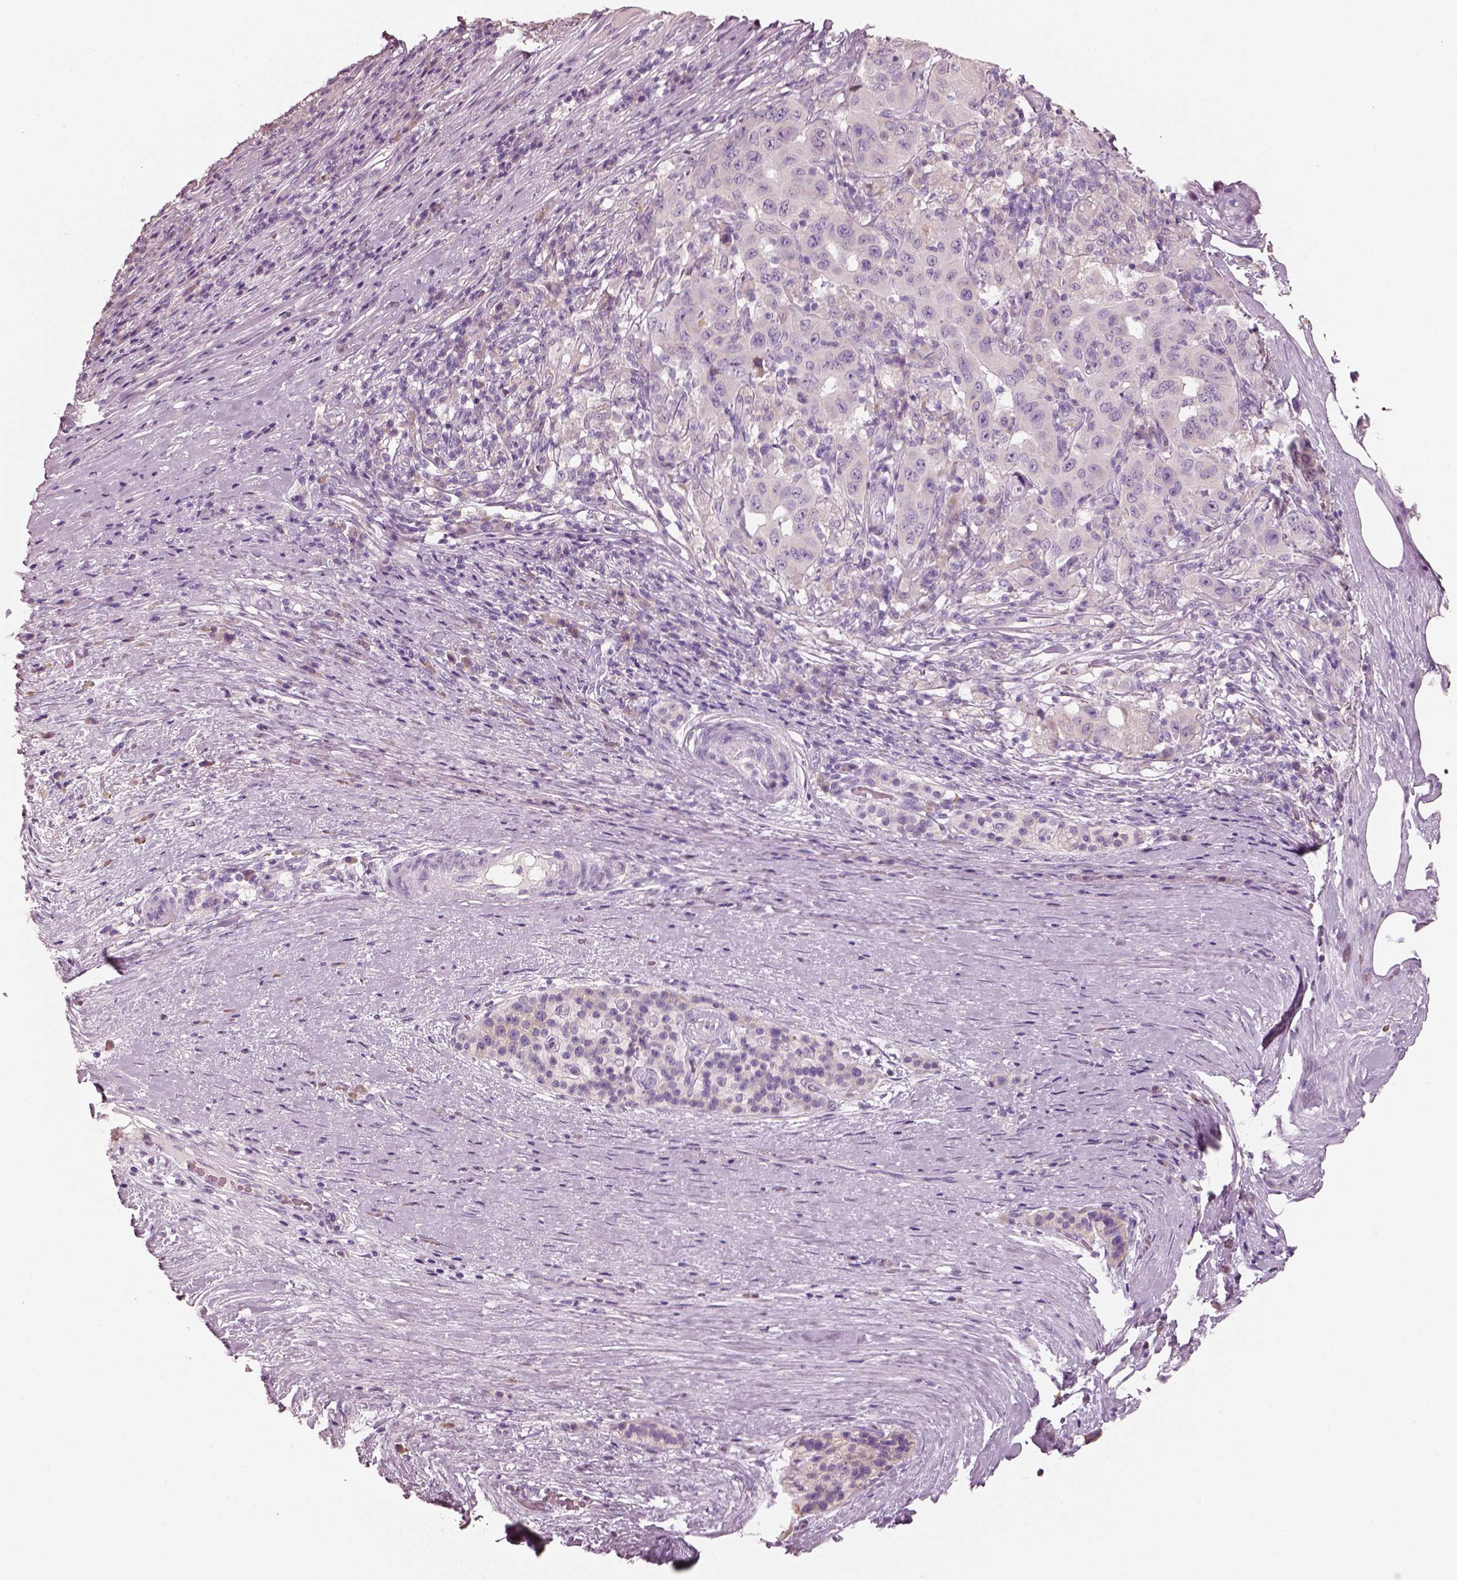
{"staining": {"intensity": "negative", "quantity": "none", "location": "none"}, "tissue": "pancreatic cancer", "cell_type": "Tumor cells", "image_type": "cancer", "snomed": [{"axis": "morphology", "description": "Adenocarcinoma, NOS"}, {"axis": "topography", "description": "Pancreas"}], "caption": "Immunohistochemistry (IHC) micrograph of human pancreatic cancer stained for a protein (brown), which exhibits no staining in tumor cells.", "gene": "PNOC", "patient": {"sex": "male", "age": 63}}